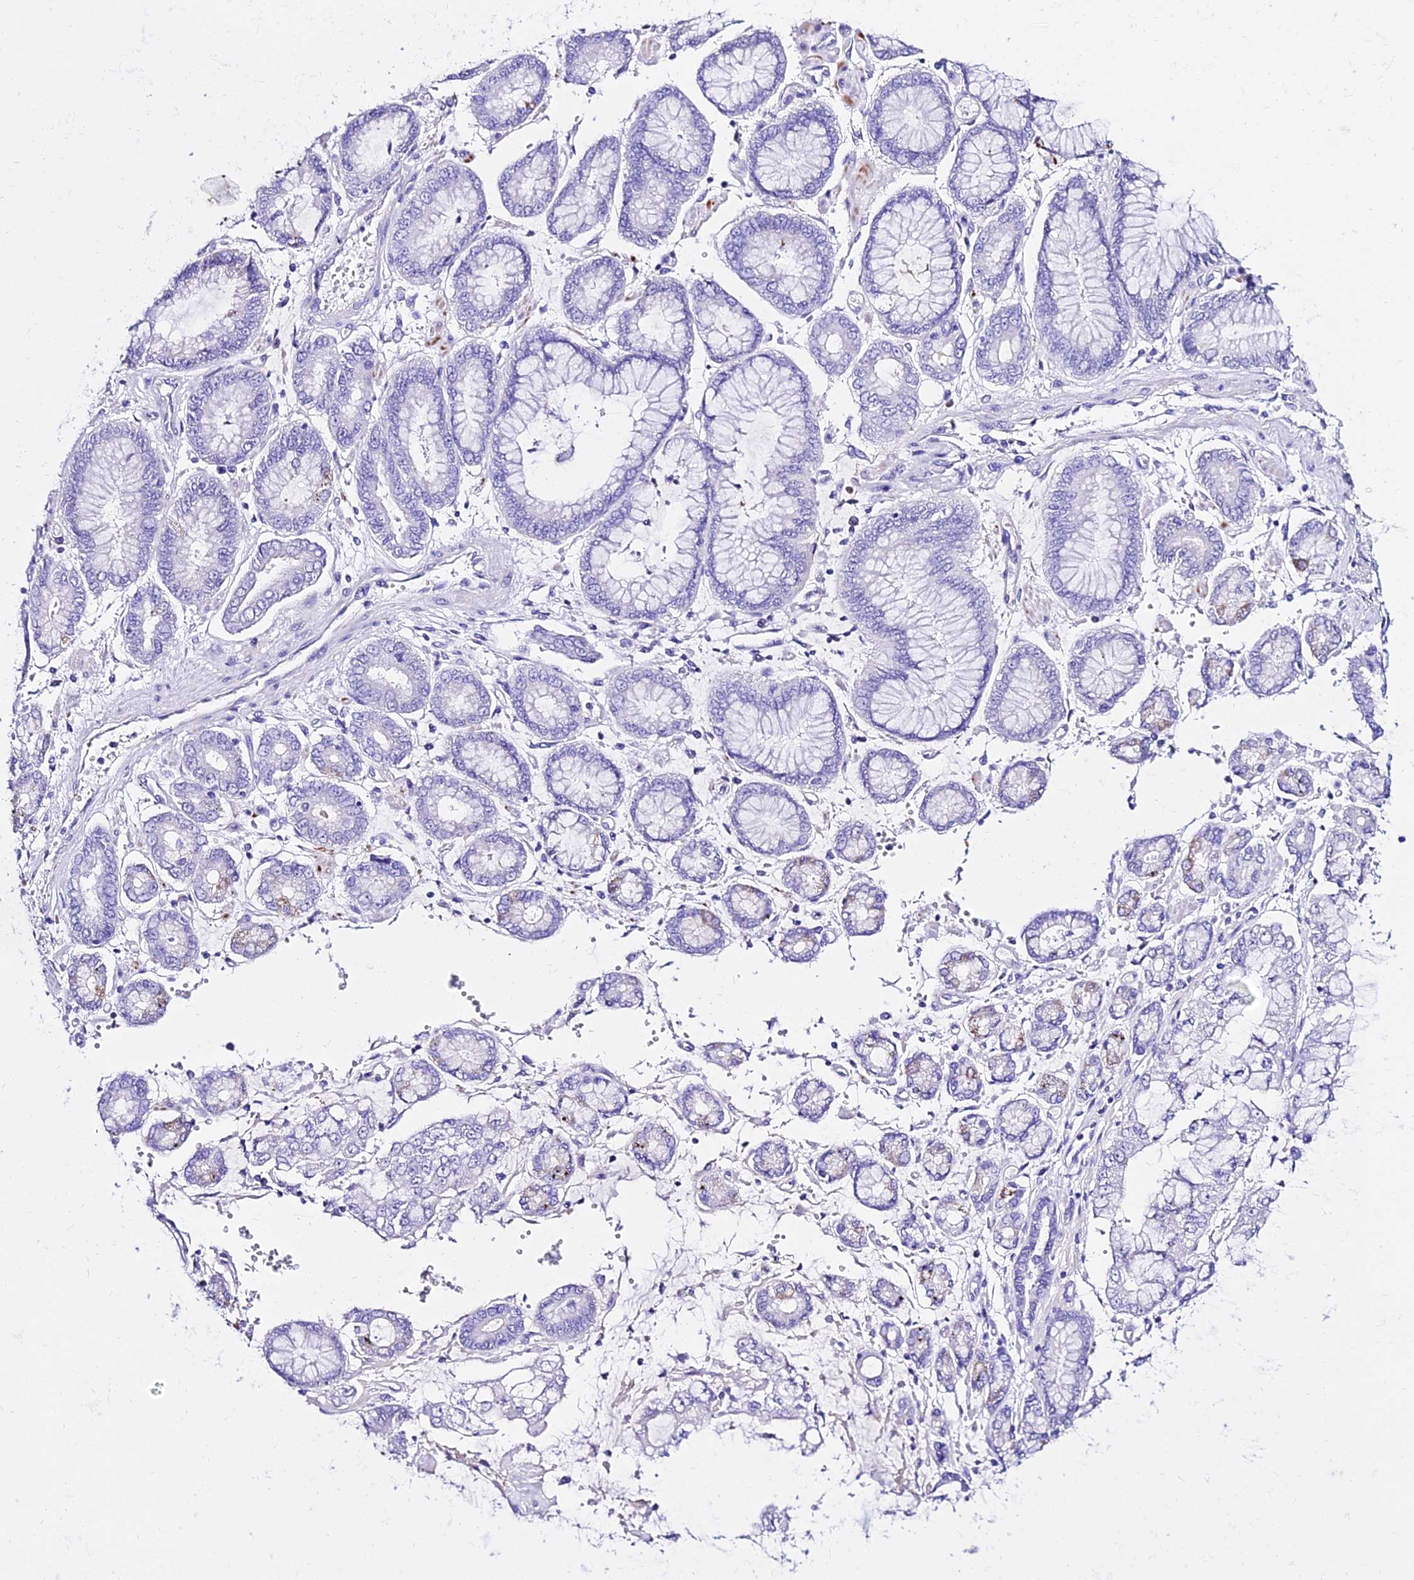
{"staining": {"intensity": "negative", "quantity": "none", "location": "none"}, "tissue": "stomach cancer", "cell_type": "Tumor cells", "image_type": "cancer", "snomed": [{"axis": "morphology", "description": "Adenocarcinoma, NOS"}, {"axis": "topography", "description": "Stomach"}], "caption": "IHC image of stomach cancer stained for a protein (brown), which shows no staining in tumor cells.", "gene": "DEFB106A", "patient": {"sex": "male", "age": 76}}